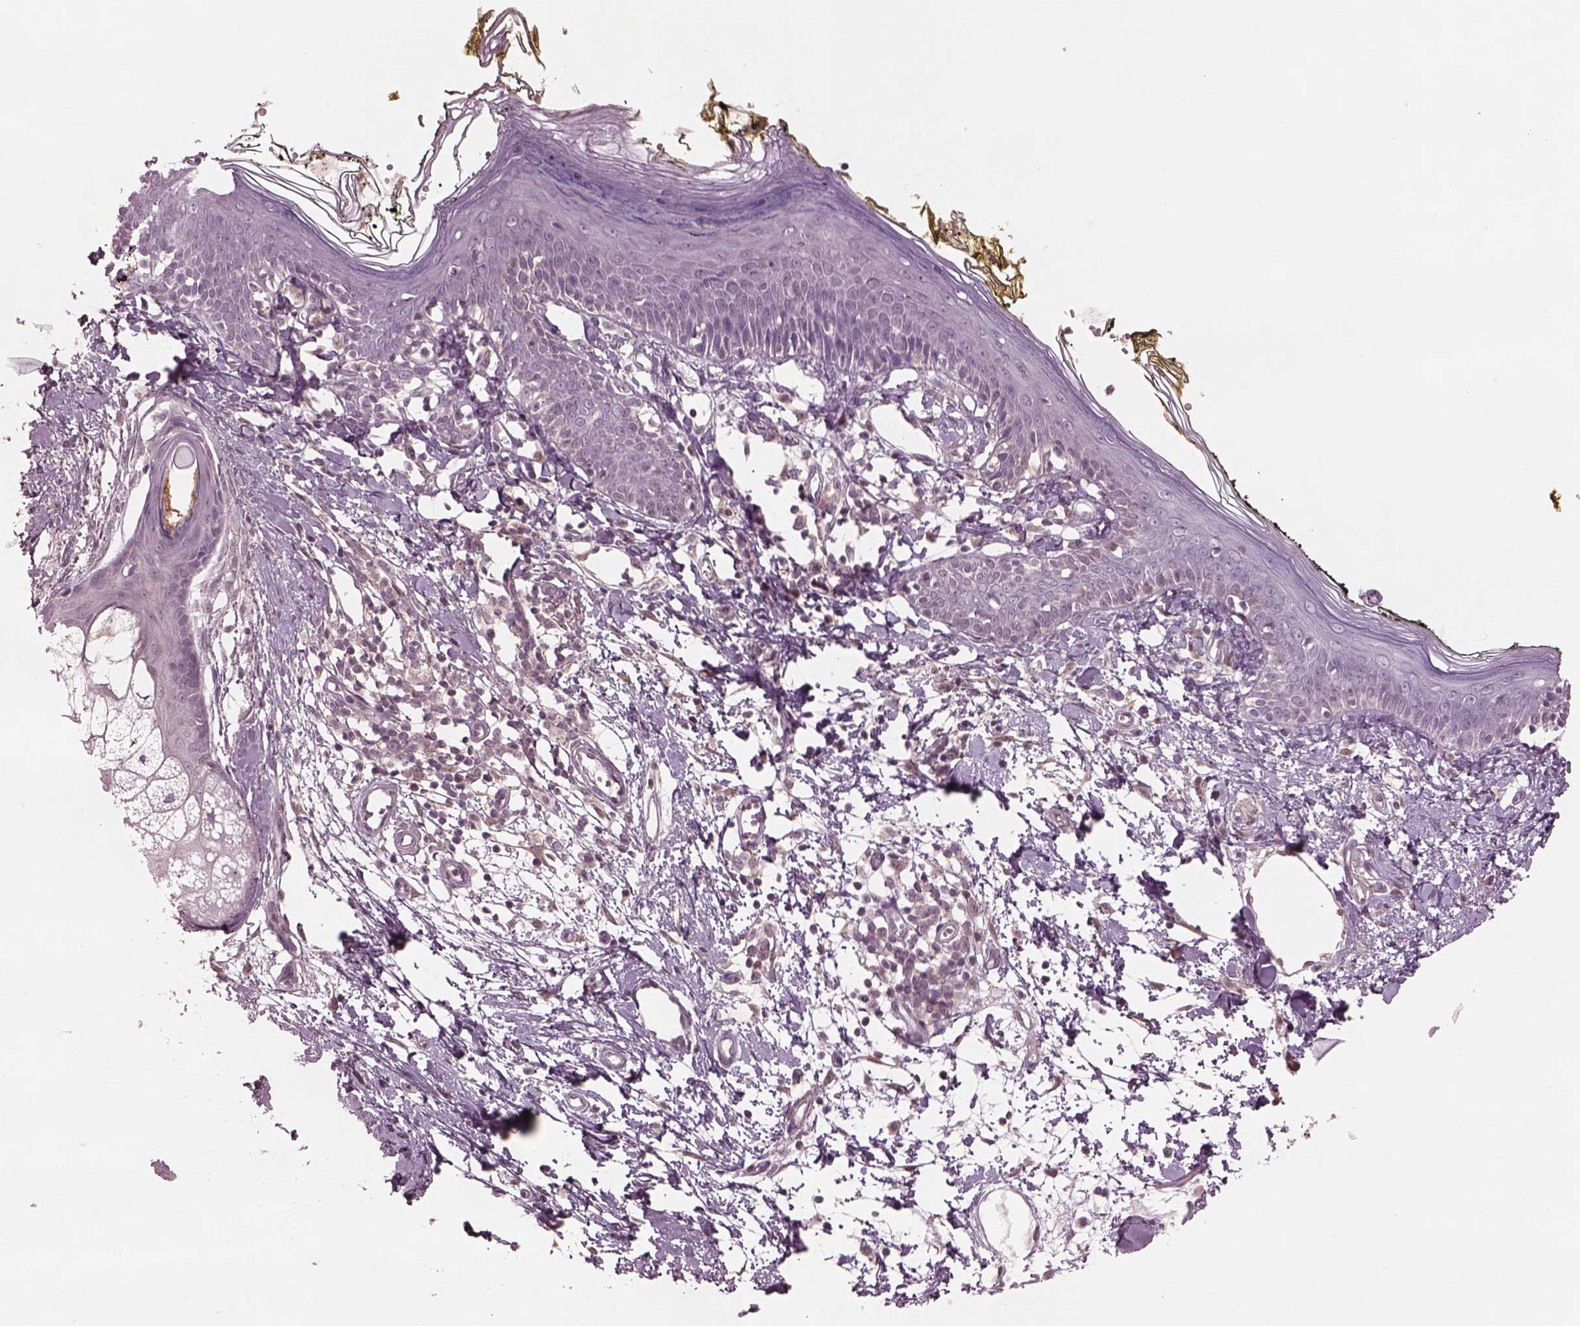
{"staining": {"intensity": "negative", "quantity": "none", "location": "none"}, "tissue": "skin", "cell_type": "Fibroblasts", "image_type": "normal", "snomed": [{"axis": "morphology", "description": "Normal tissue, NOS"}, {"axis": "topography", "description": "Skin"}], "caption": "Immunohistochemistry photomicrograph of unremarkable skin: skin stained with DAB (3,3'-diaminobenzidine) shows no significant protein expression in fibroblasts.", "gene": "SRI", "patient": {"sex": "male", "age": 76}}